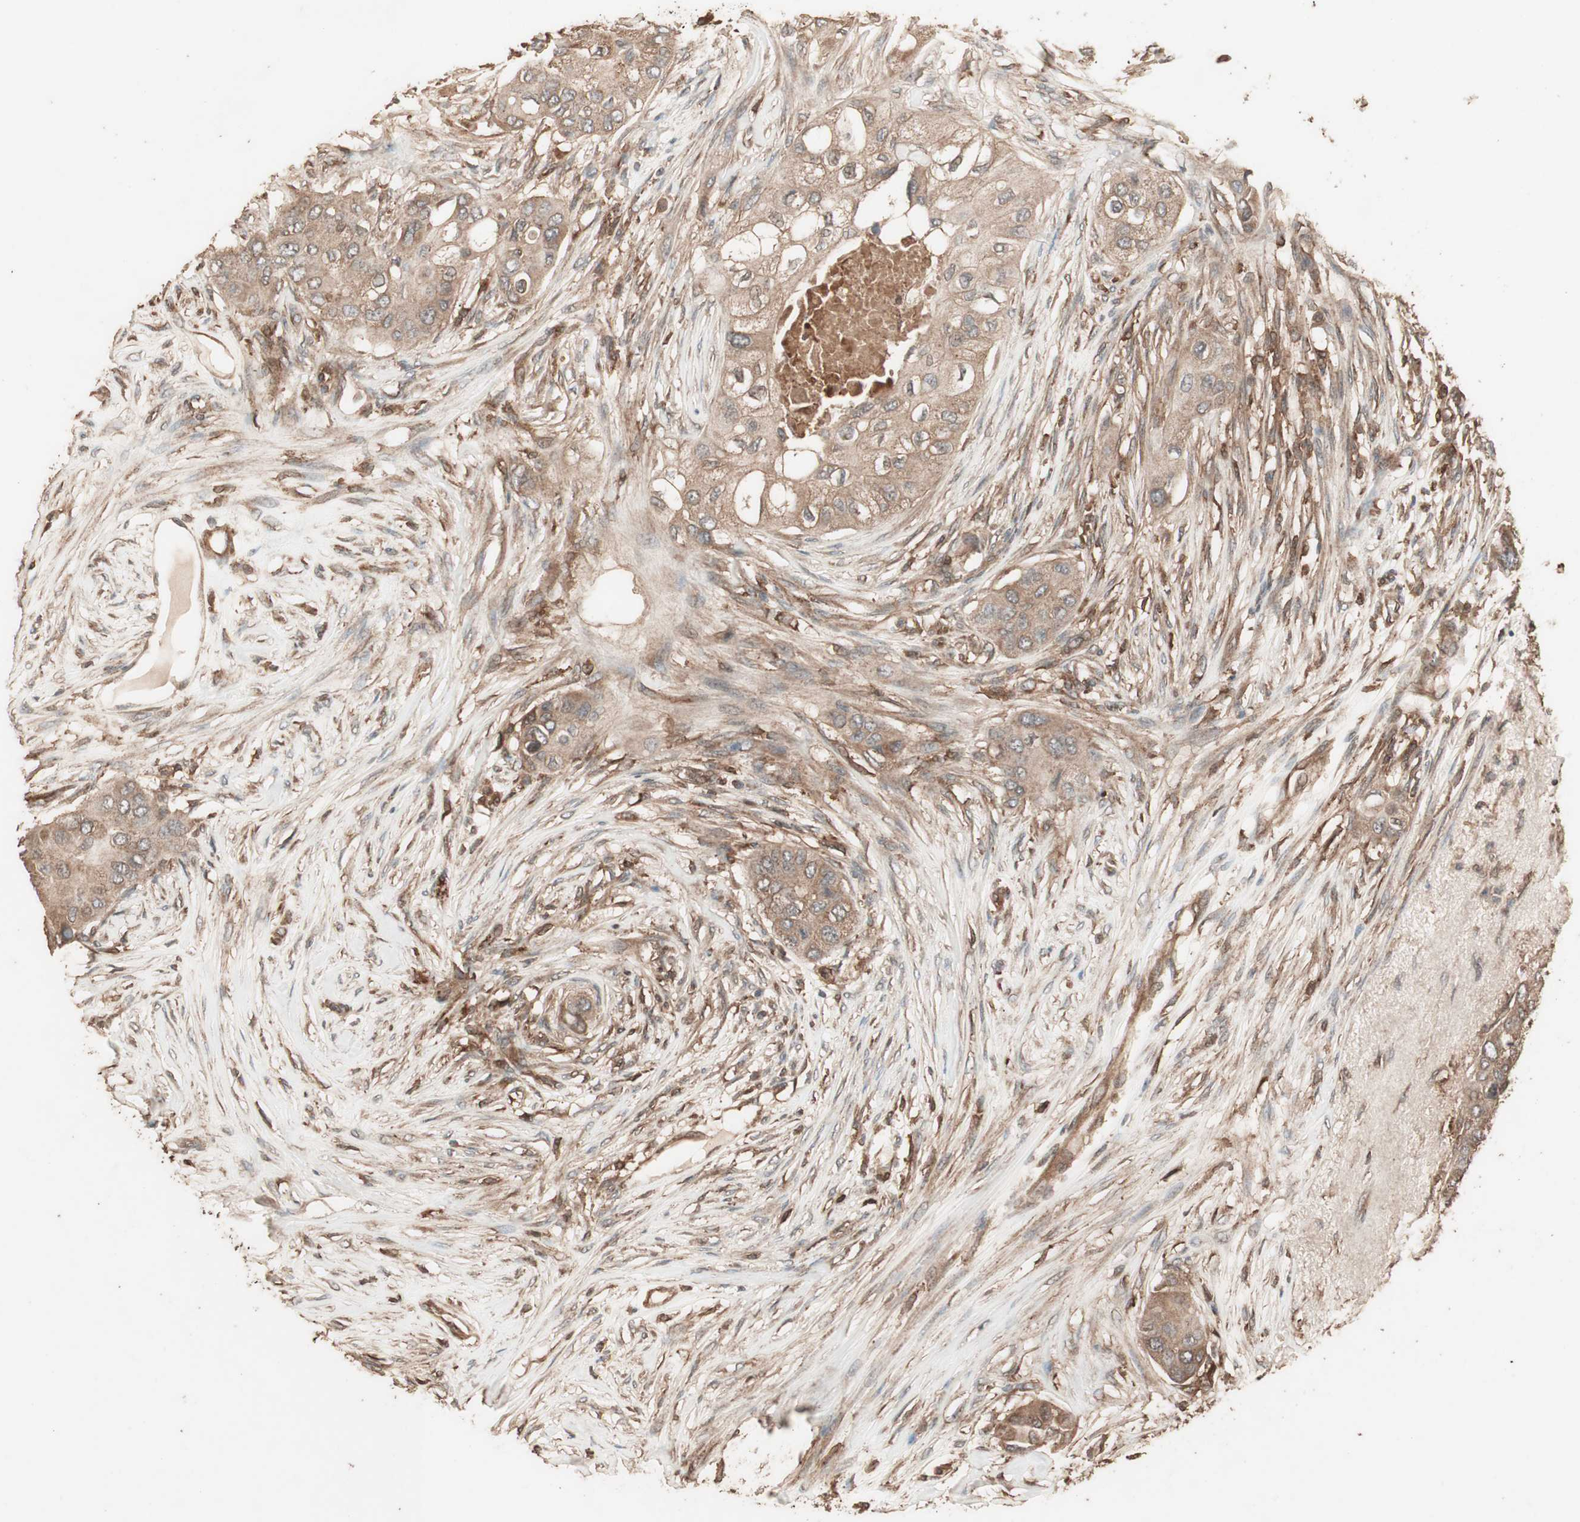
{"staining": {"intensity": "moderate", "quantity": ">75%", "location": "cytoplasmic/membranous"}, "tissue": "breast cancer", "cell_type": "Tumor cells", "image_type": "cancer", "snomed": [{"axis": "morphology", "description": "Normal tissue, NOS"}, {"axis": "morphology", "description": "Duct carcinoma"}, {"axis": "topography", "description": "Breast"}], "caption": "High-power microscopy captured an immunohistochemistry micrograph of breast intraductal carcinoma, revealing moderate cytoplasmic/membranous expression in about >75% of tumor cells. (brown staining indicates protein expression, while blue staining denotes nuclei).", "gene": "CCN4", "patient": {"sex": "female", "age": 49}}